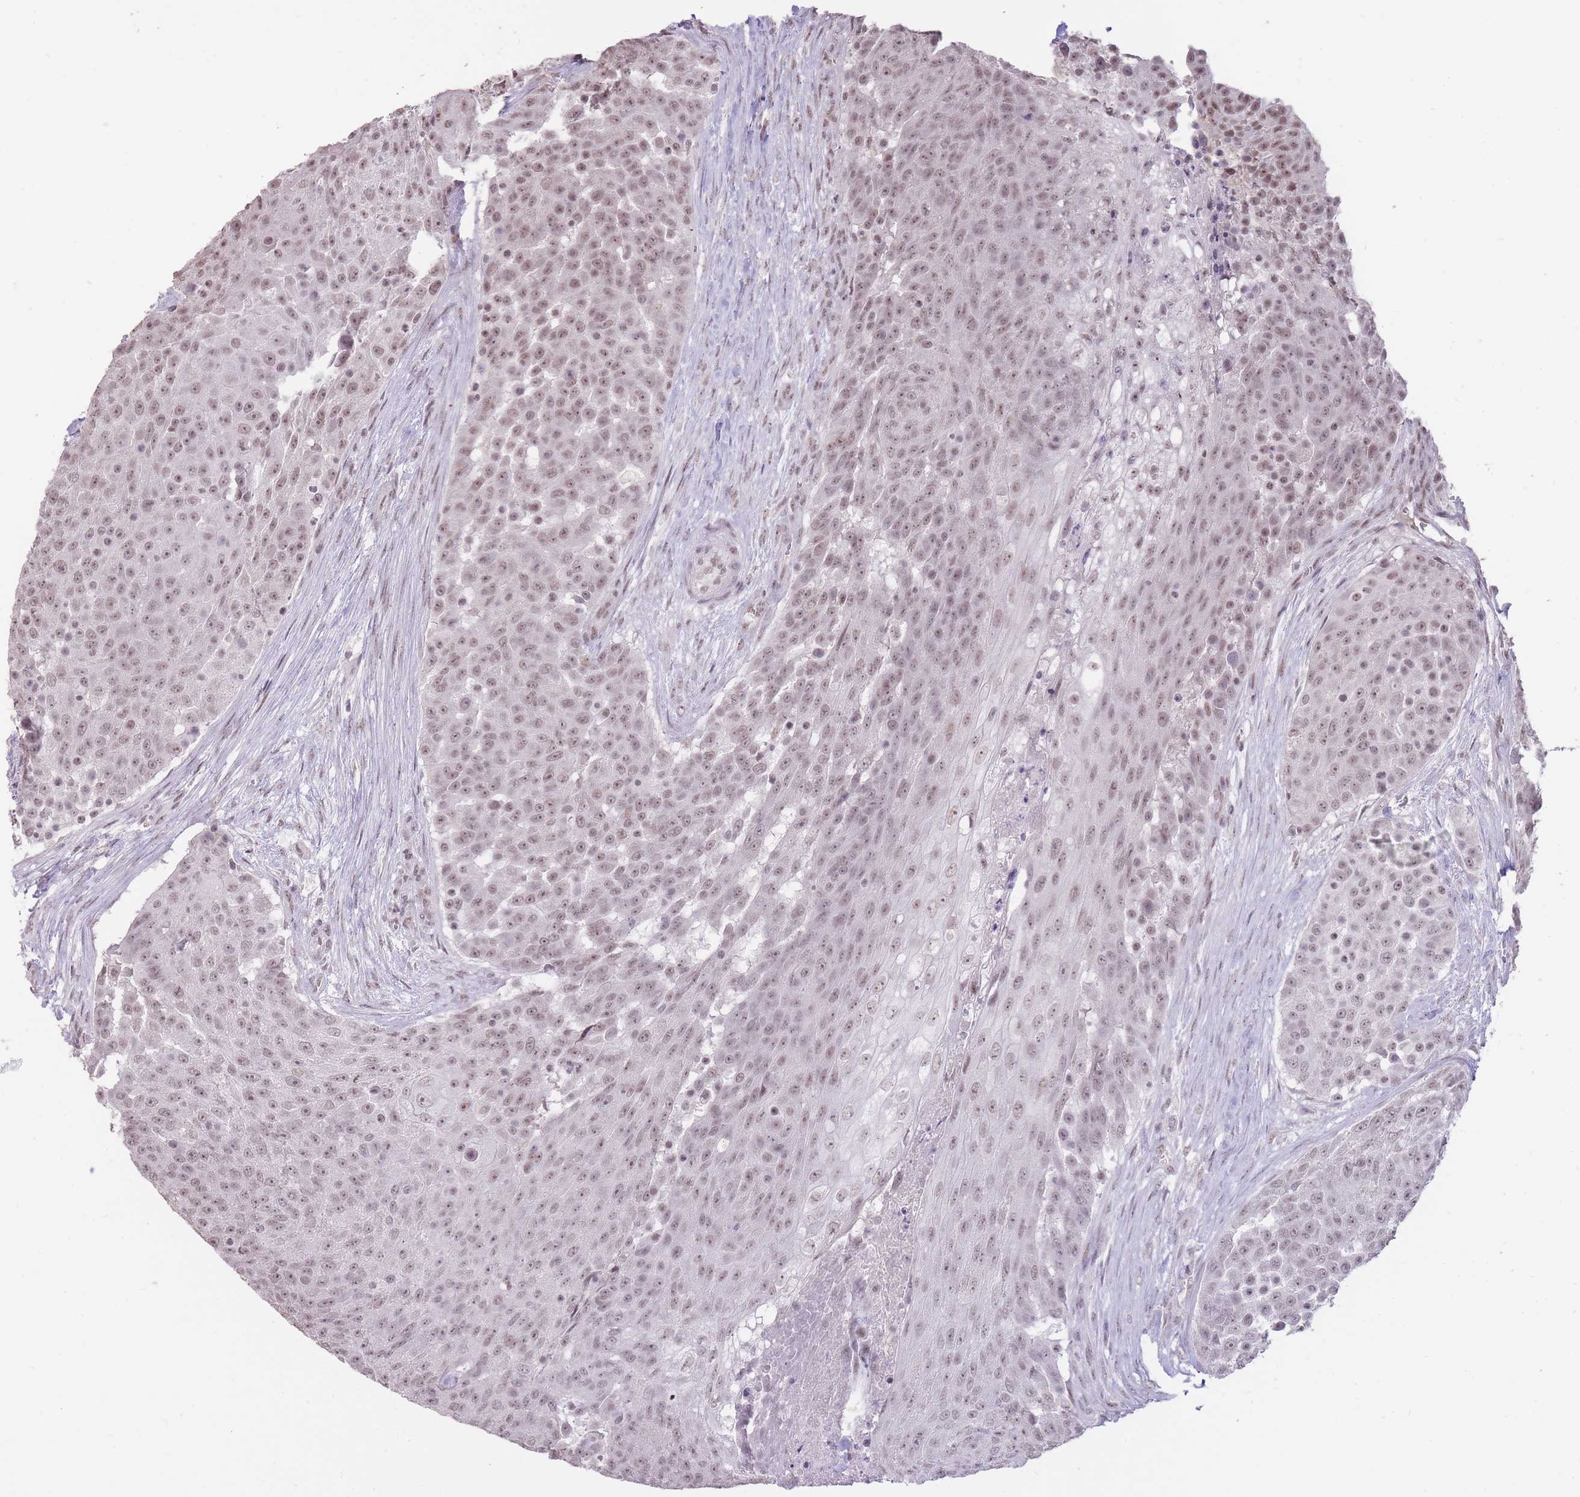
{"staining": {"intensity": "weak", "quantity": "25%-75%", "location": "nuclear"}, "tissue": "urothelial cancer", "cell_type": "Tumor cells", "image_type": "cancer", "snomed": [{"axis": "morphology", "description": "Urothelial carcinoma, High grade"}, {"axis": "topography", "description": "Urinary bladder"}], "caption": "Protein expression analysis of human urothelial cancer reveals weak nuclear staining in about 25%-75% of tumor cells.", "gene": "HNRNPUL1", "patient": {"sex": "female", "age": 63}}